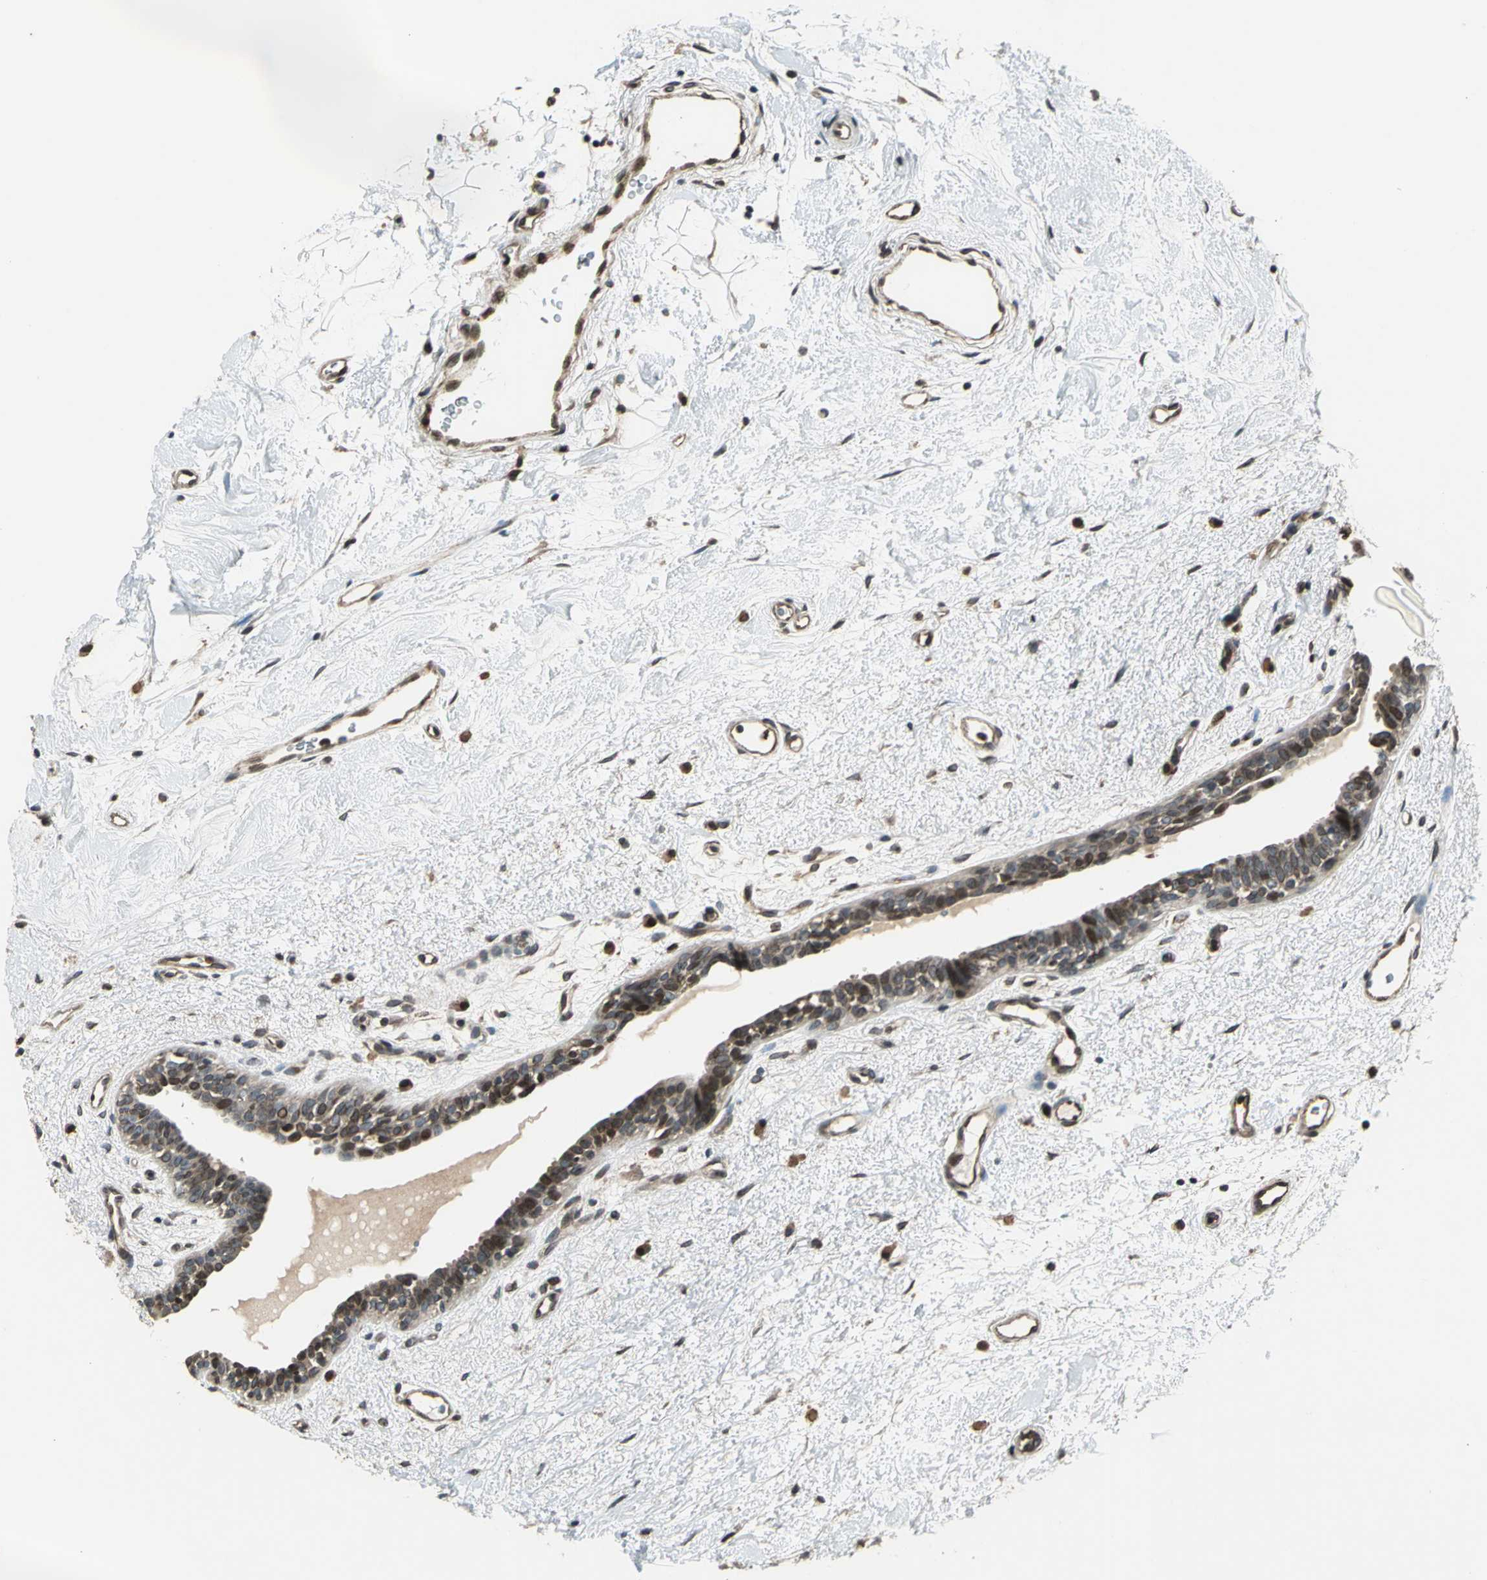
{"staining": {"intensity": "moderate", "quantity": "25%-75%", "location": "cytoplasmic/membranous,nuclear"}, "tissue": "breast cancer", "cell_type": "Tumor cells", "image_type": "cancer", "snomed": [{"axis": "morphology", "description": "Duct carcinoma"}, {"axis": "topography", "description": "Breast"}], "caption": "Immunohistochemistry (IHC) histopathology image of human breast cancer (invasive ductal carcinoma) stained for a protein (brown), which demonstrates medium levels of moderate cytoplasmic/membranous and nuclear staining in about 25%-75% of tumor cells.", "gene": "BRIP1", "patient": {"sex": "female", "age": 40}}